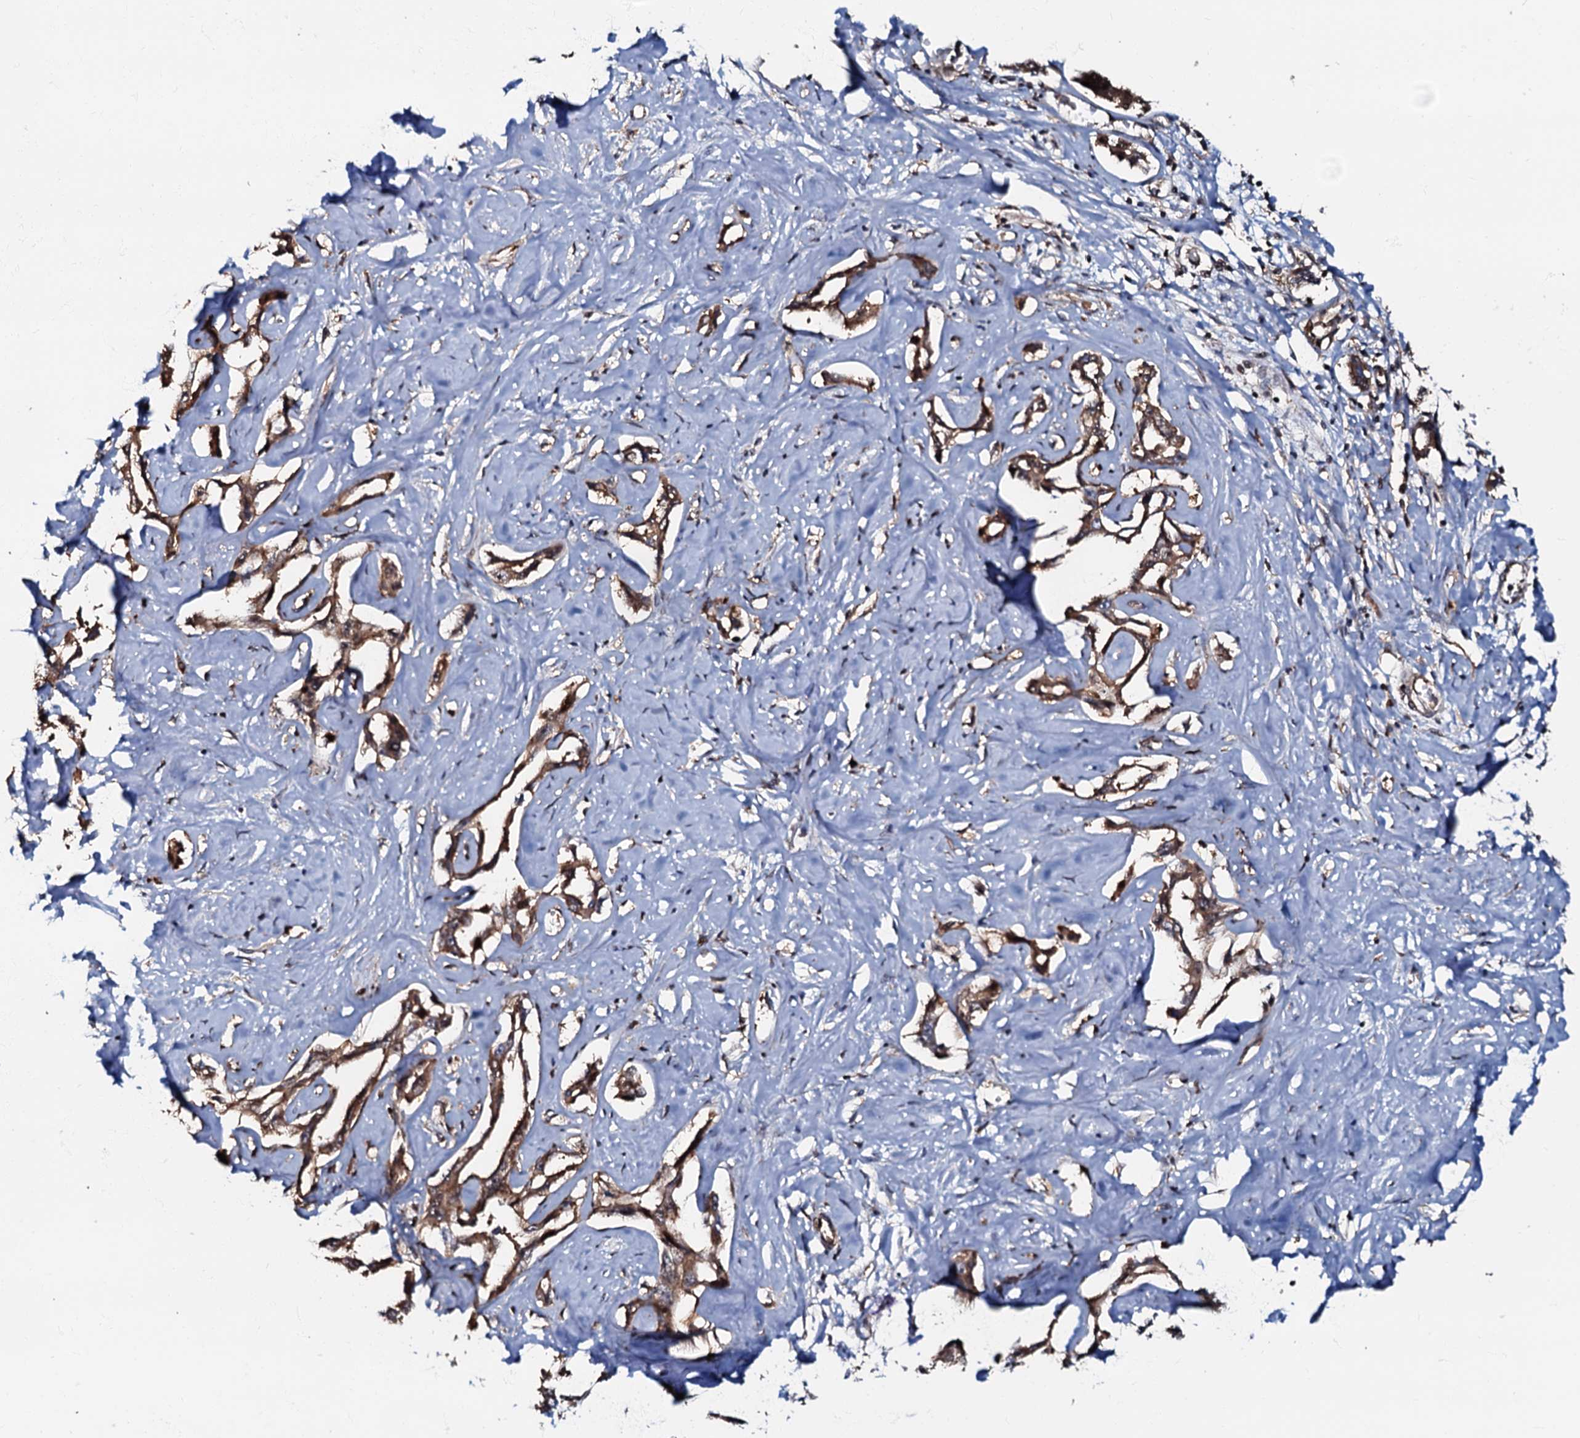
{"staining": {"intensity": "moderate", "quantity": ">75%", "location": "cytoplasmic/membranous"}, "tissue": "liver cancer", "cell_type": "Tumor cells", "image_type": "cancer", "snomed": [{"axis": "morphology", "description": "Cholangiocarcinoma"}, {"axis": "topography", "description": "Liver"}], "caption": "Brown immunohistochemical staining in liver cholangiocarcinoma exhibits moderate cytoplasmic/membranous expression in about >75% of tumor cells.", "gene": "OSBP", "patient": {"sex": "male", "age": 59}}